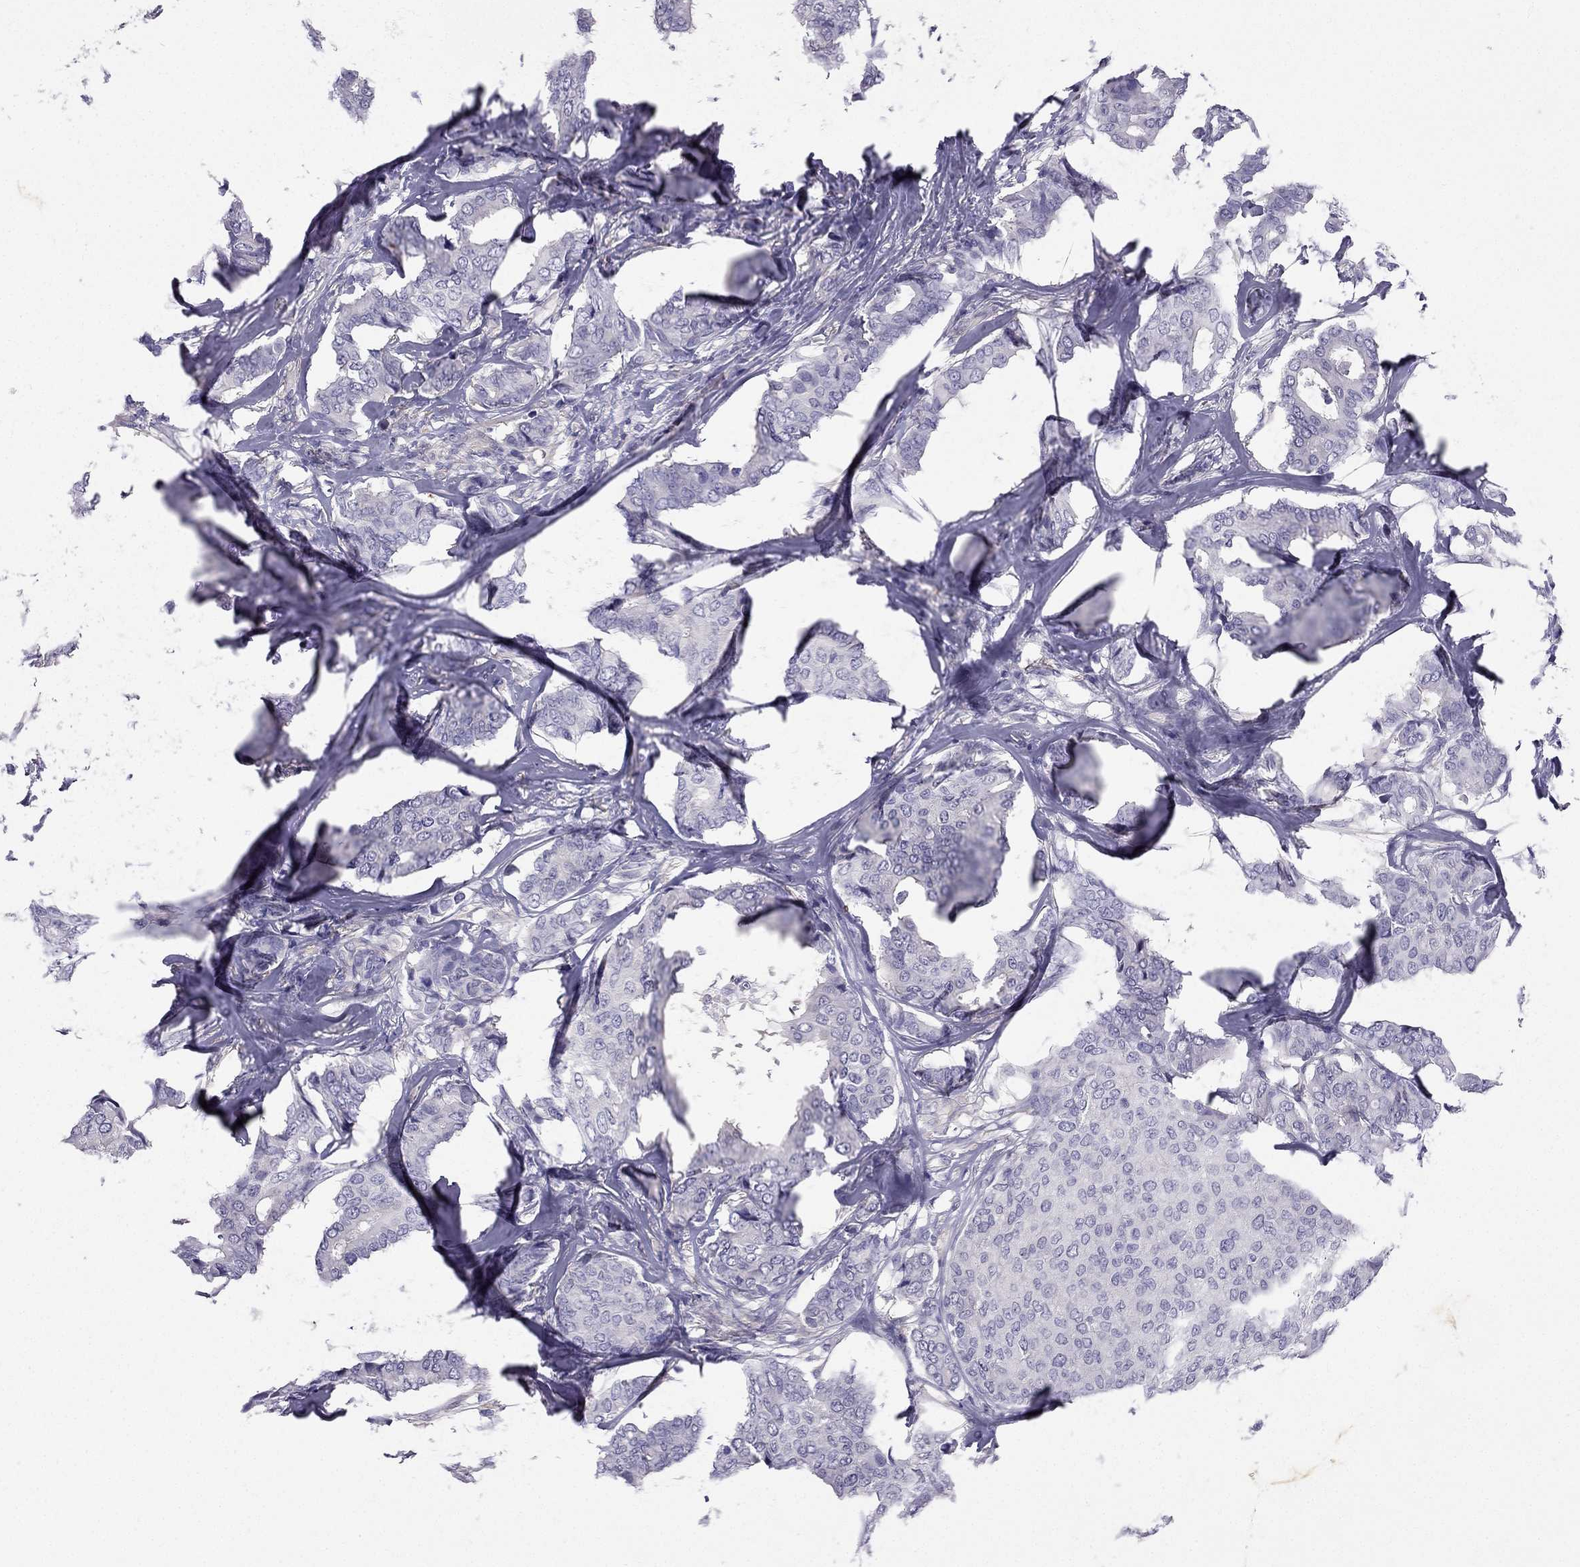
{"staining": {"intensity": "negative", "quantity": "none", "location": "none"}, "tissue": "breast cancer", "cell_type": "Tumor cells", "image_type": "cancer", "snomed": [{"axis": "morphology", "description": "Duct carcinoma"}, {"axis": "topography", "description": "Breast"}], "caption": "This is a photomicrograph of immunohistochemistry staining of breast cancer (infiltrating ductal carcinoma), which shows no expression in tumor cells. The staining is performed using DAB (3,3'-diaminobenzidine) brown chromogen with nuclei counter-stained in using hematoxylin.", "gene": "GJA8", "patient": {"sex": "female", "age": 75}}